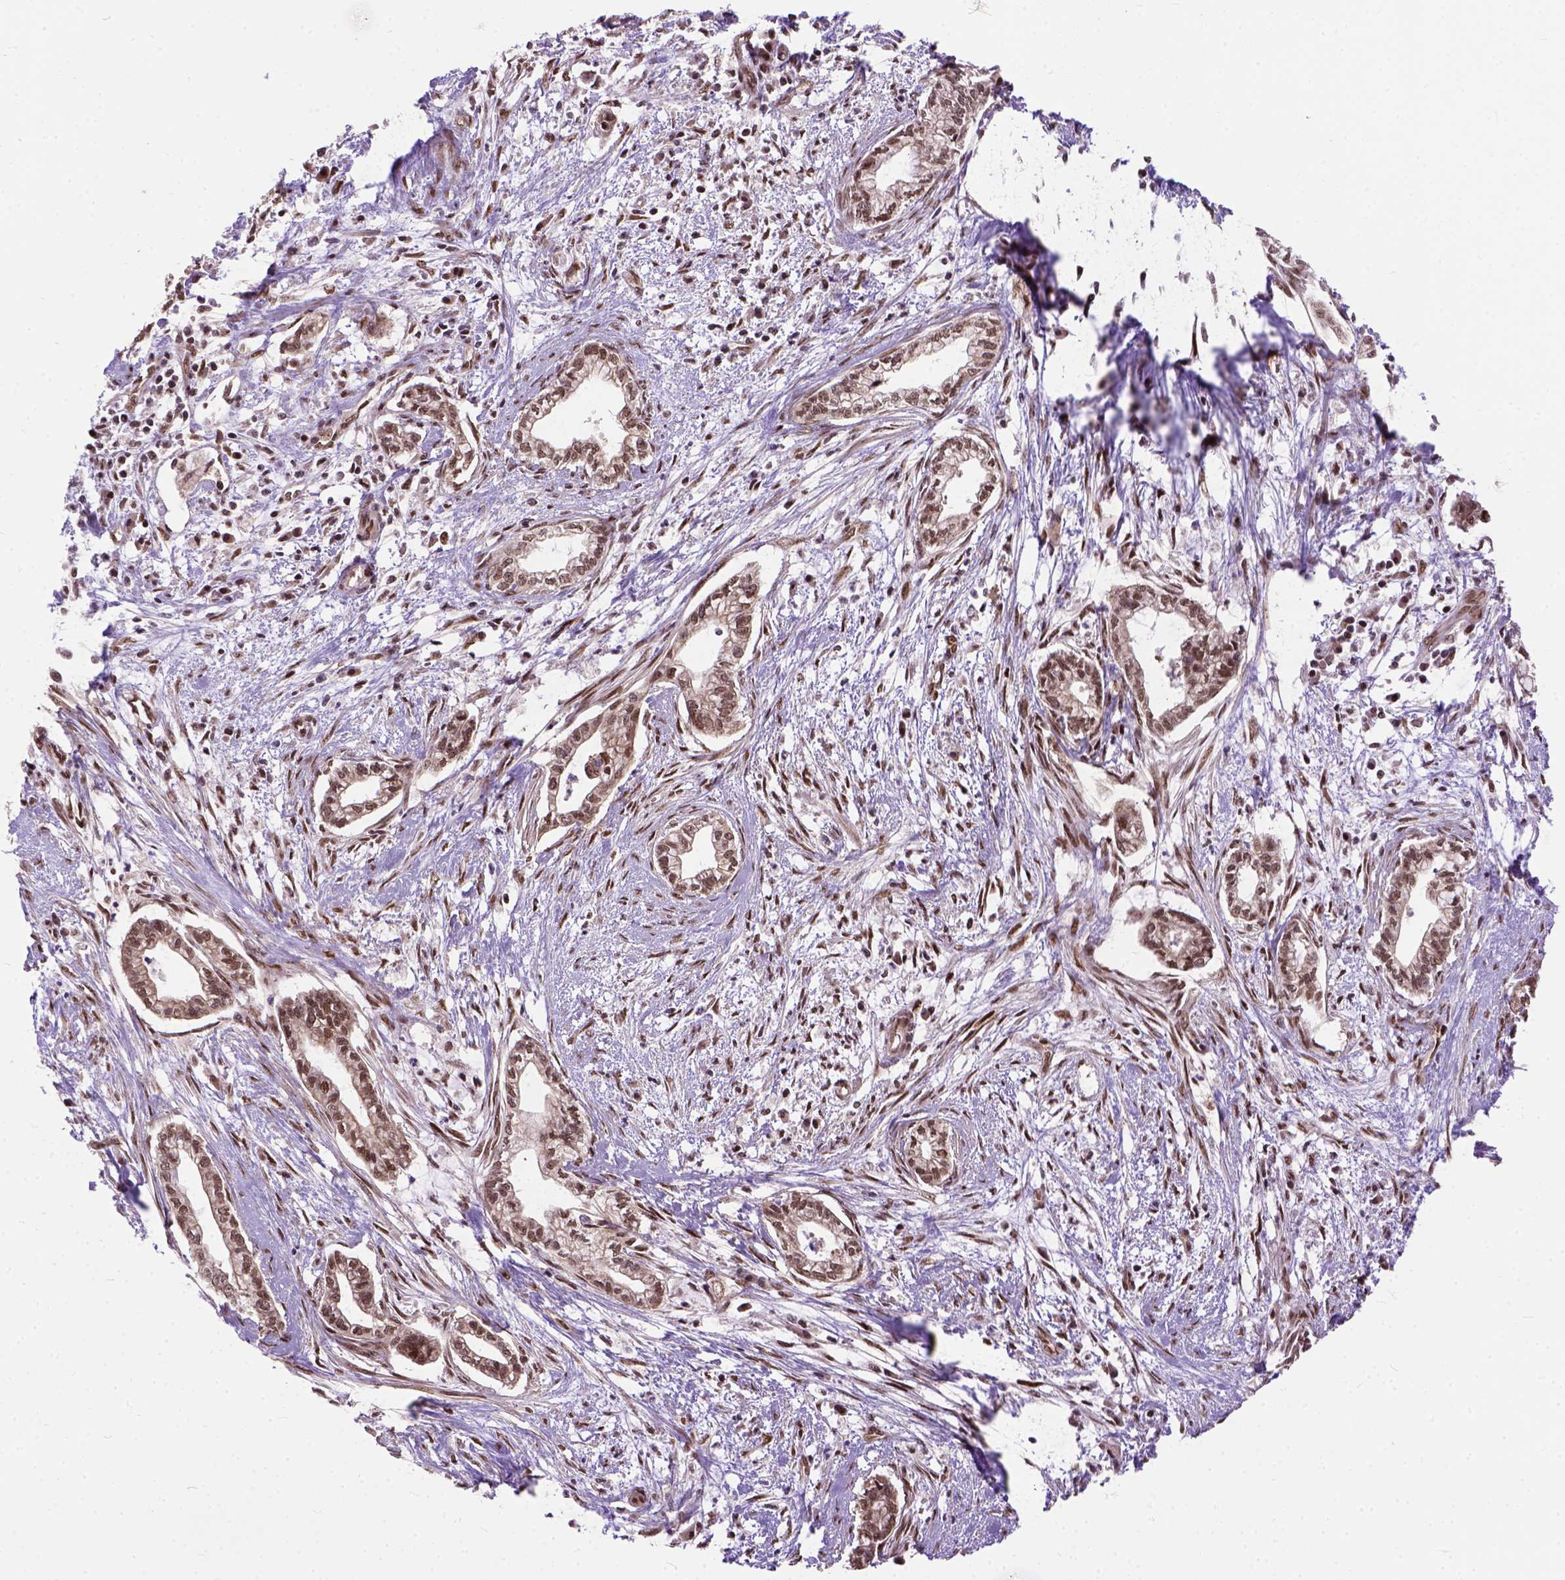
{"staining": {"intensity": "moderate", "quantity": ">75%", "location": "nuclear"}, "tissue": "cervical cancer", "cell_type": "Tumor cells", "image_type": "cancer", "snomed": [{"axis": "morphology", "description": "Adenocarcinoma, NOS"}, {"axis": "topography", "description": "Cervix"}], "caption": "Cervical cancer stained with DAB (3,3'-diaminobenzidine) immunohistochemistry demonstrates medium levels of moderate nuclear positivity in about >75% of tumor cells. The staining was performed using DAB (3,3'-diaminobenzidine), with brown indicating positive protein expression. Nuclei are stained blue with hematoxylin.", "gene": "ZNF630", "patient": {"sex": "female", "age": 62}}